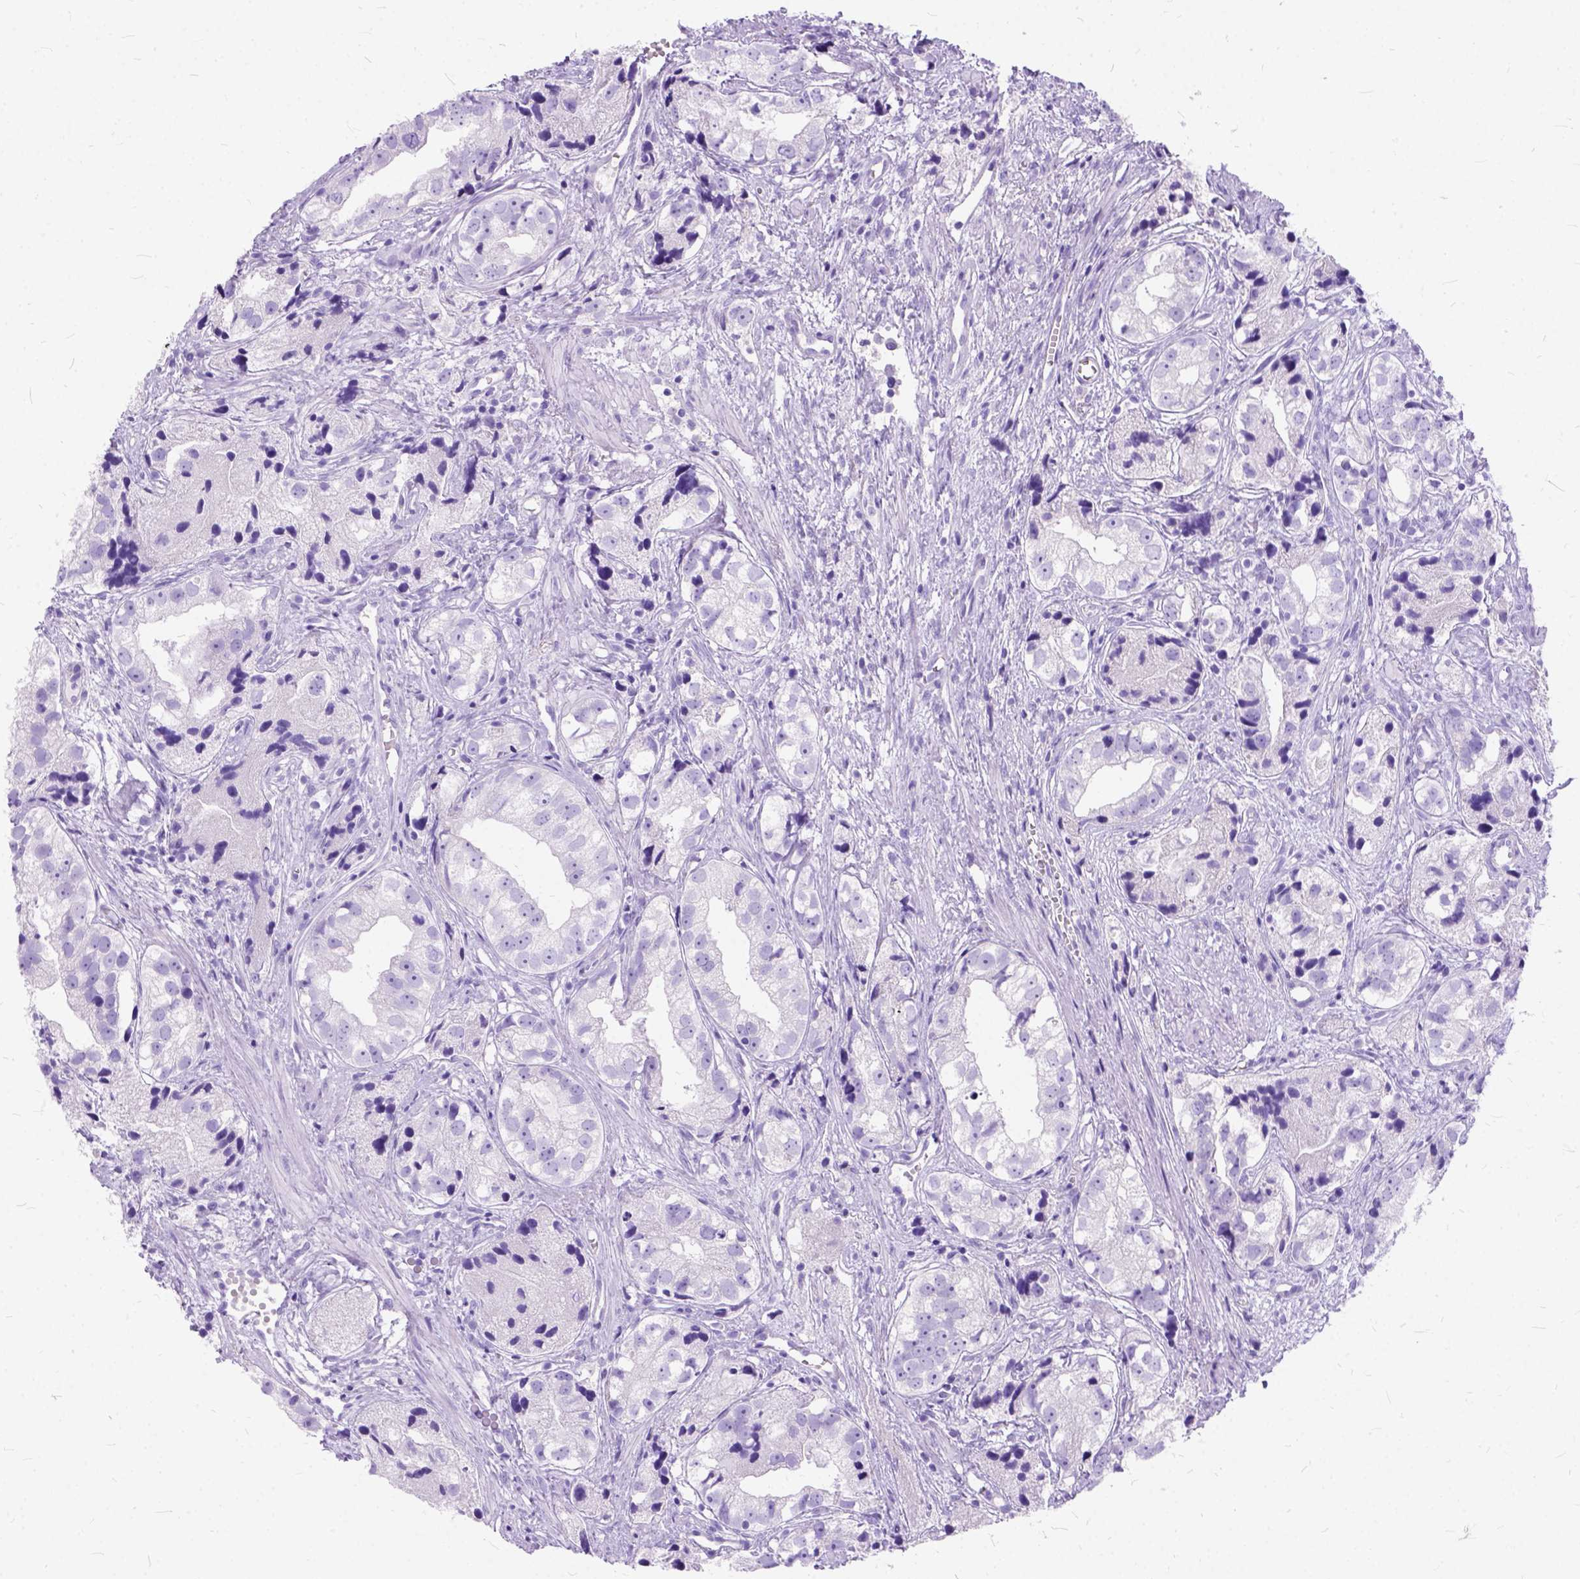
{"staining": {"intensity": "negative", "quantity": "none", "location": "none"}, "tissue": "prostate cancer", "cell_type": "Tumor cells", "image_type": "cancer", "snomed": [{"axis": "morphology", "description": "Adenocarcinoma, High grade"}, {"axis": "topography", "description": "Prostate"}], "caption": "DAB immunohistochemical staining of human adenocarcinoma (high-grade) (prostate) reveals no significant expression in tumor cells.", "gene": "C1QTNF3", "patient": {"sex": "male", "age": 68}}